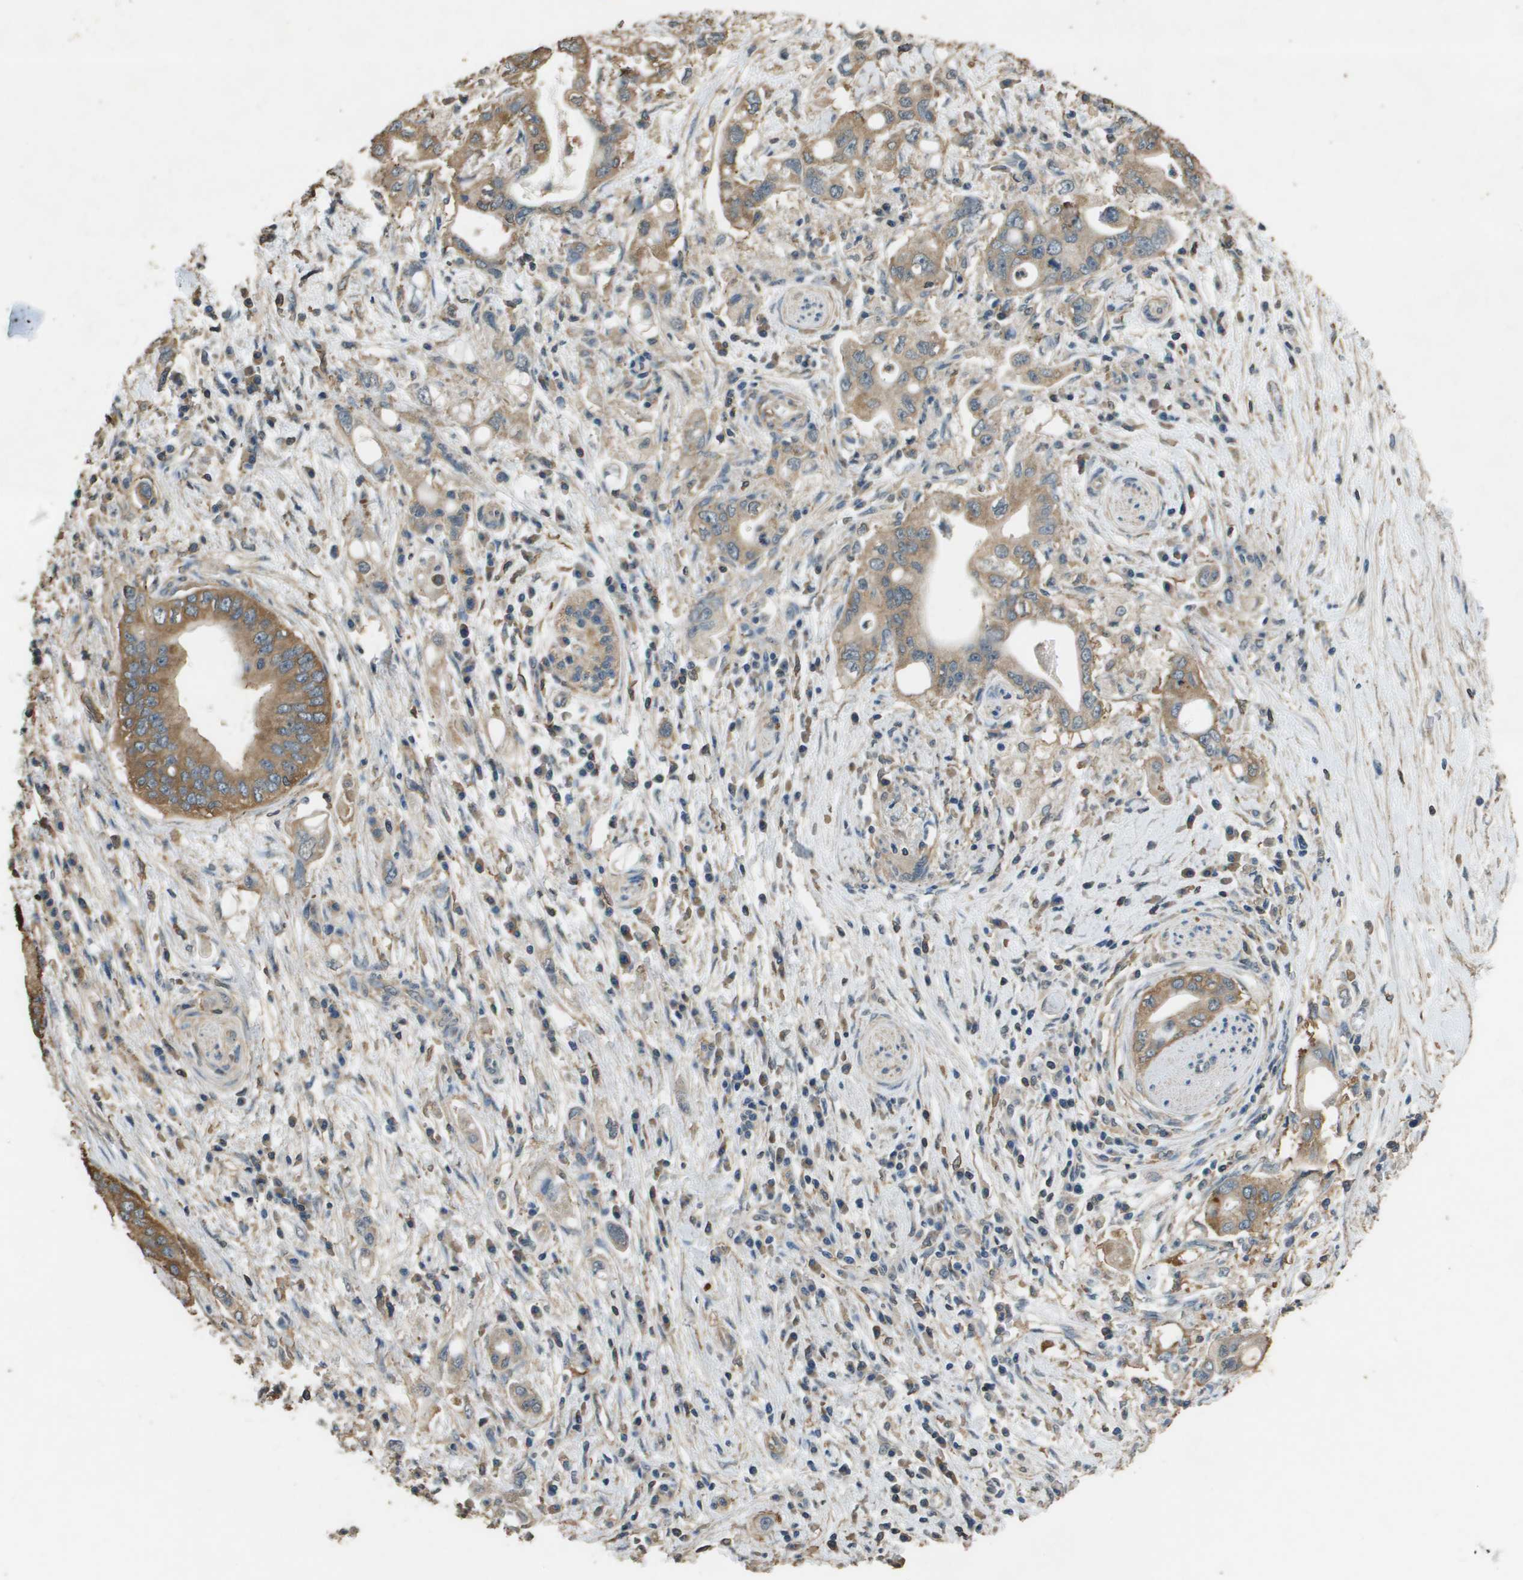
{"staining": {"intensity": "moderate", "quantity": ">75%", "location": "cytoplasmic/membranous"}, "tissue": "pancreatic cancer", "cell_type": "Tumor cells", "image_type": "cancer", "snomed": [{"axis": "morphology", "description": "Adenocarcinoma, NOS"}, {"axis": "topography", "description": "Pancreas"}], "caption": "Brown immunohistochemical staining in human adenocarcinoma (pancreatic) displays moderate cytoplasmic/membranous positivity in approximately >75% of tumor cells.", "gene": "MS4A7", "patient": {"sex": "female", "age": 73}}